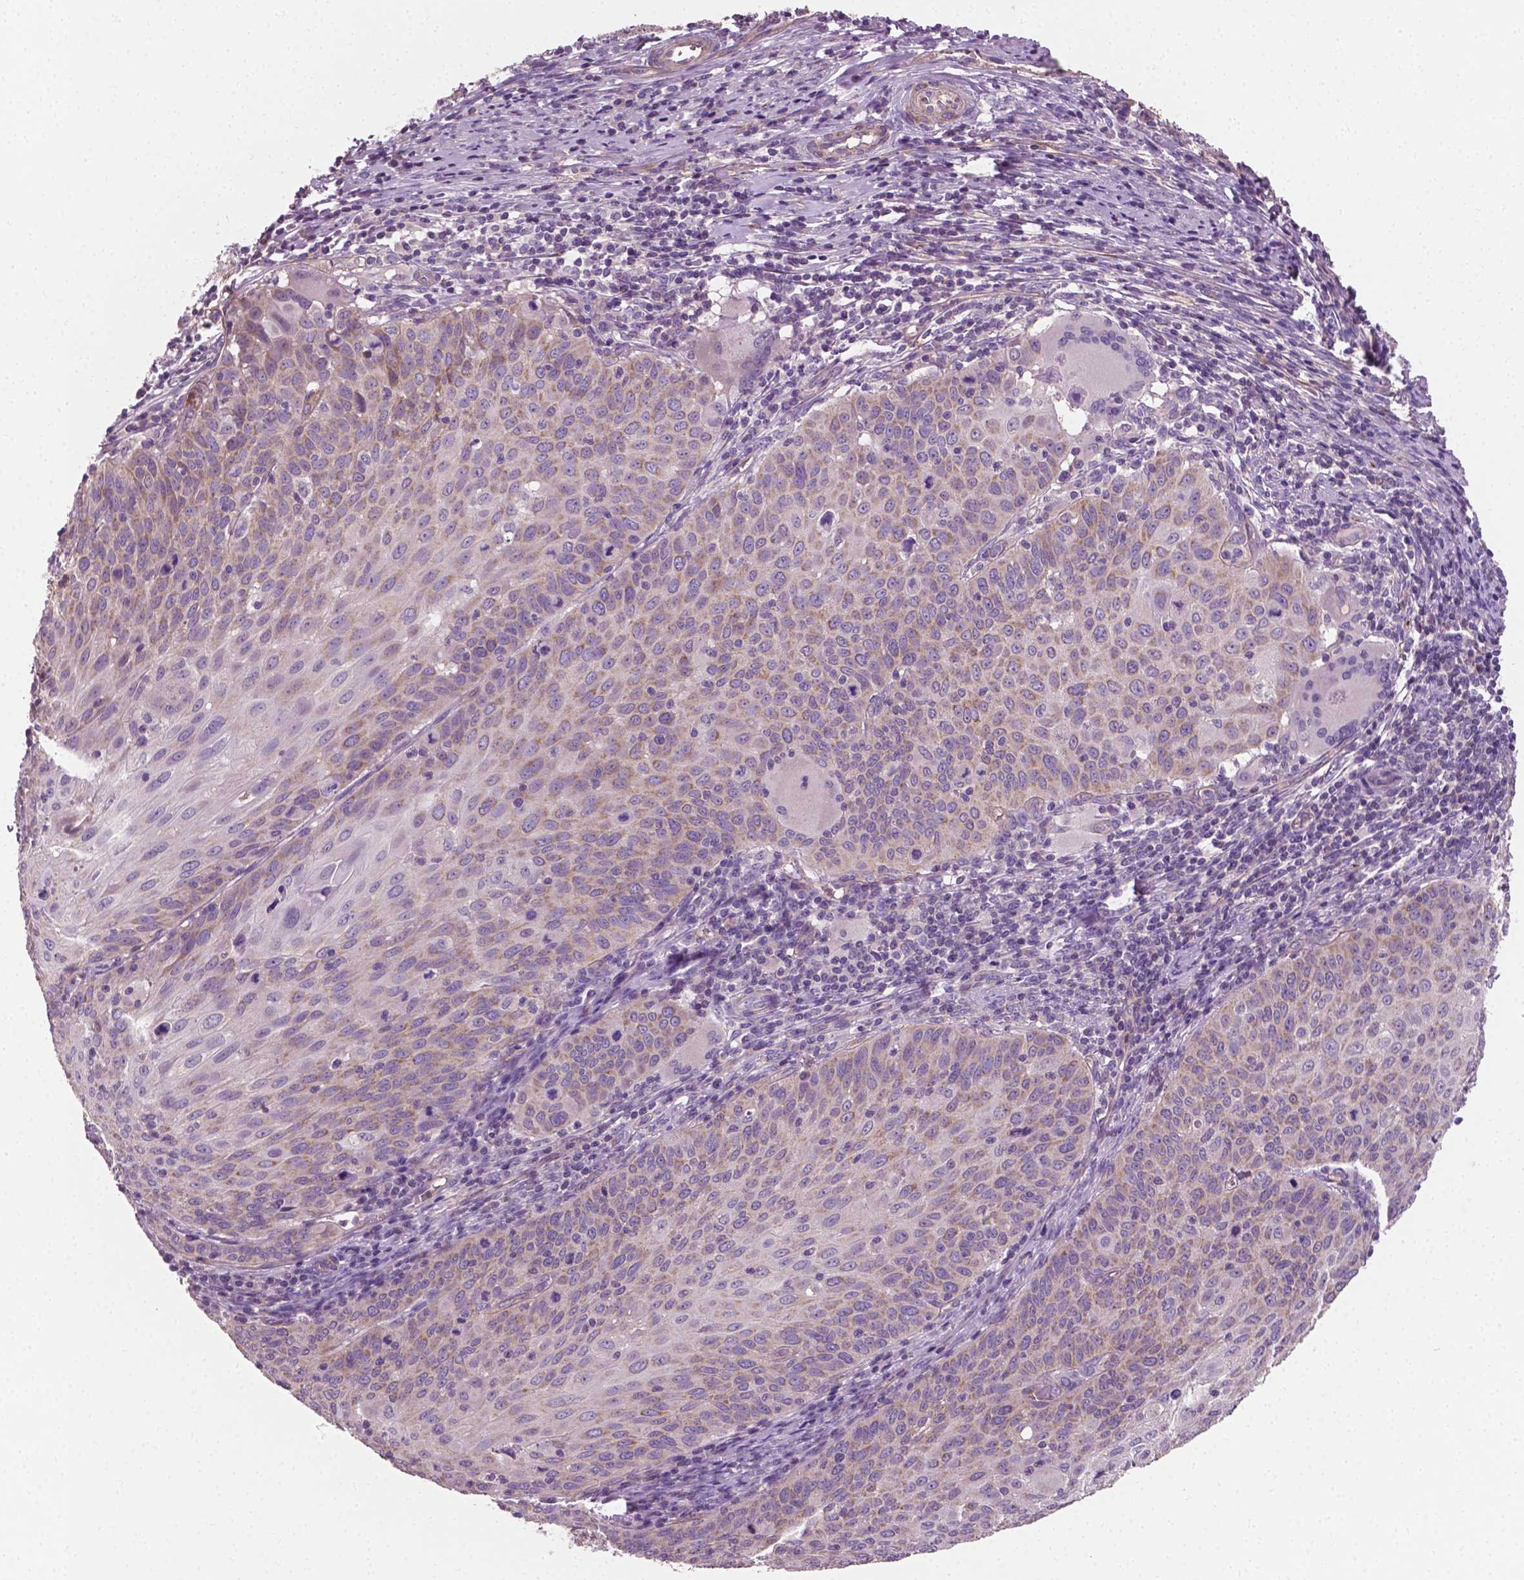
{"staining": {"intensity": "negative", "quantity": "none", "location": "none"}, "tissue": "cervical cancer", "cell_type": "Tumor cells", "image_type": "cancer", "snomed": [{"axis": "morphology", "description": "Squamous cell carcinoma, NOS"}, {"axis": "topography", "description": "Cervix"}], "caption": "Cervical cancer (squamous cell carcinoma) was stained to show a protein in brown. There is no significant expression in tumor cells.", "gene": "PTX3", "patient": {"sex": "female", "age": 65}}